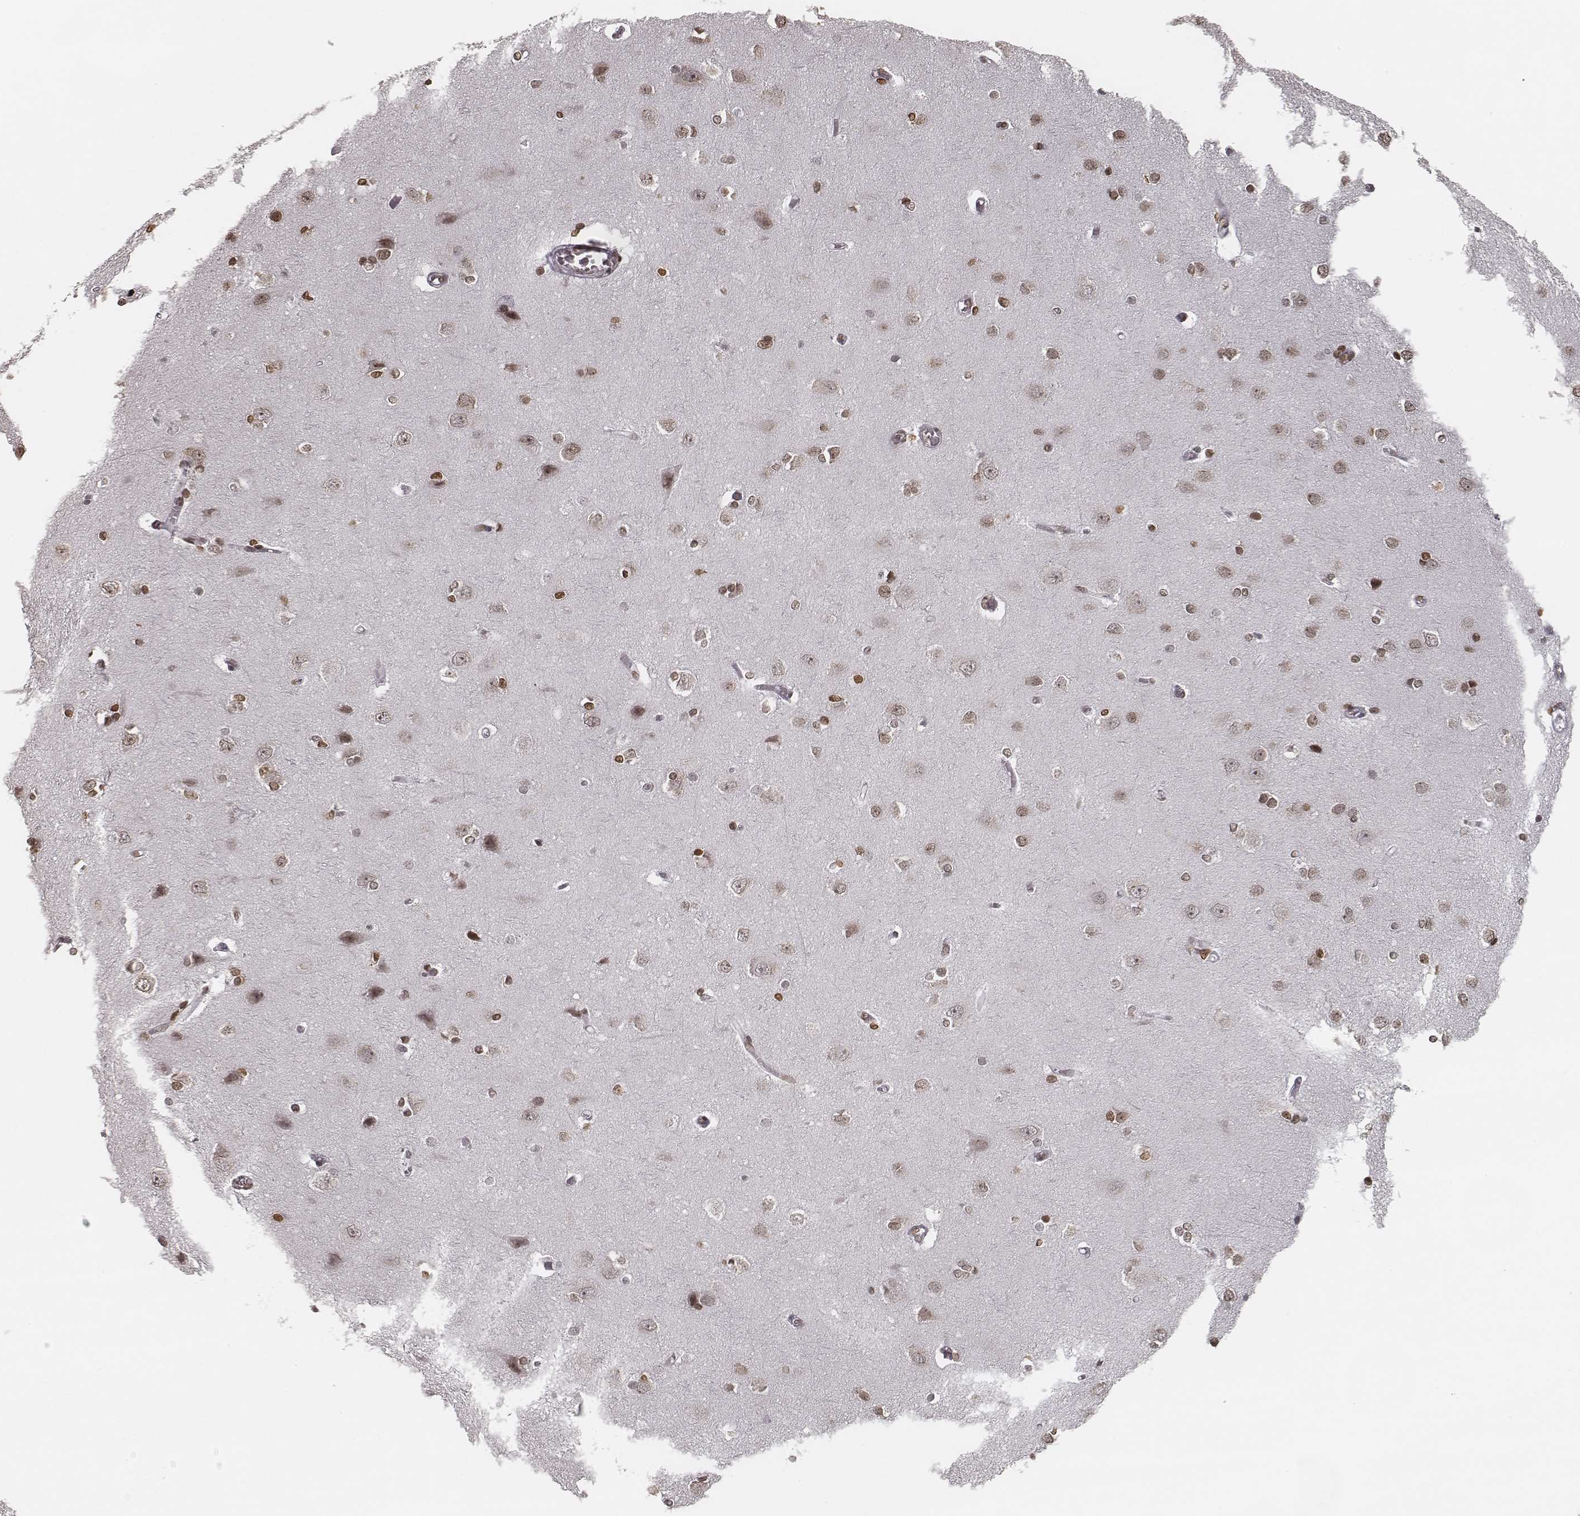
{"staining": {"intensity": "weak", "quantity": ">75%", "location": "nuclear"}, "tissue": "cerebral cortex", "cell_type": "Endothelial cells", "image_type": "normal", "snomed": [{"axis": "morphology", "description": "Normal tissue, NOS"}, {"axis": "topography", "description": "Cerebral cortex"}], "caption": "About >75% of endothelial cells in normal human cerebral cortex reveal weak nuclear protein expression as visualized by brown immunohistochemical staining.", "gene": "HMGA2", "patient": {"sex": "male", "age": 37}}